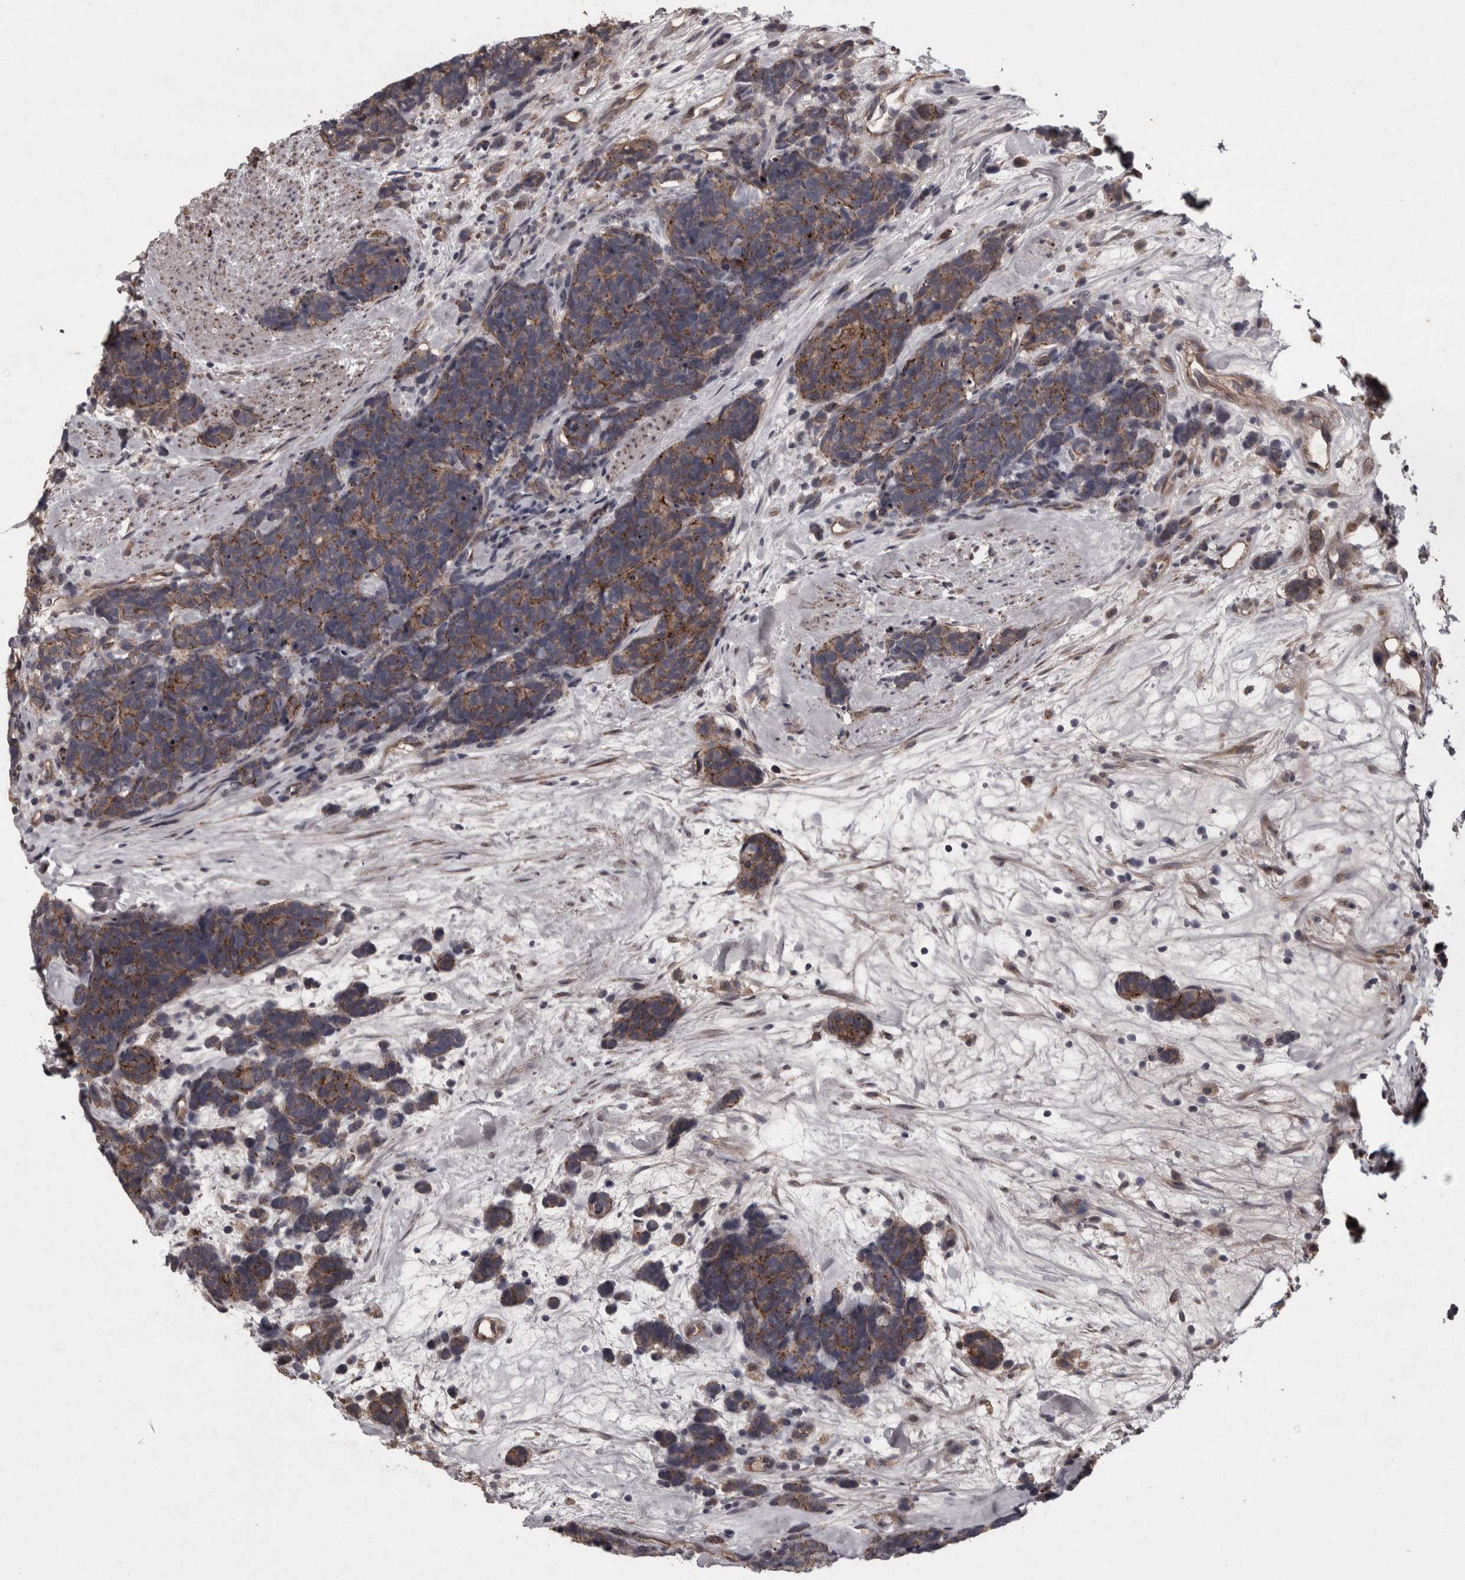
{"staining": {"intensity": "moderate", "quantity": "25%-75%", "location": "cytoplasmic/membranous"}, "tissue": "carcinoid", "cell_type": "Tumor cells", "image_type": "cancer", "snomed": [{"axis": "morphology", "description": "Carcinoma, NOS"}, {"axis": "morphology", "description": "Carcinoid, malignant, NOS"}, {"axis": "topography", "description": "Urinary bladder"}], "caption": "Approximately 25%-75% of tumor cells in carcinoid (malignant) show moderate cytoplasmic/membranous protein expression as visualized by brown immunohistochemical staining.", "gene": "PCDH17", "patient": {"sex": "male", "age": 57}}